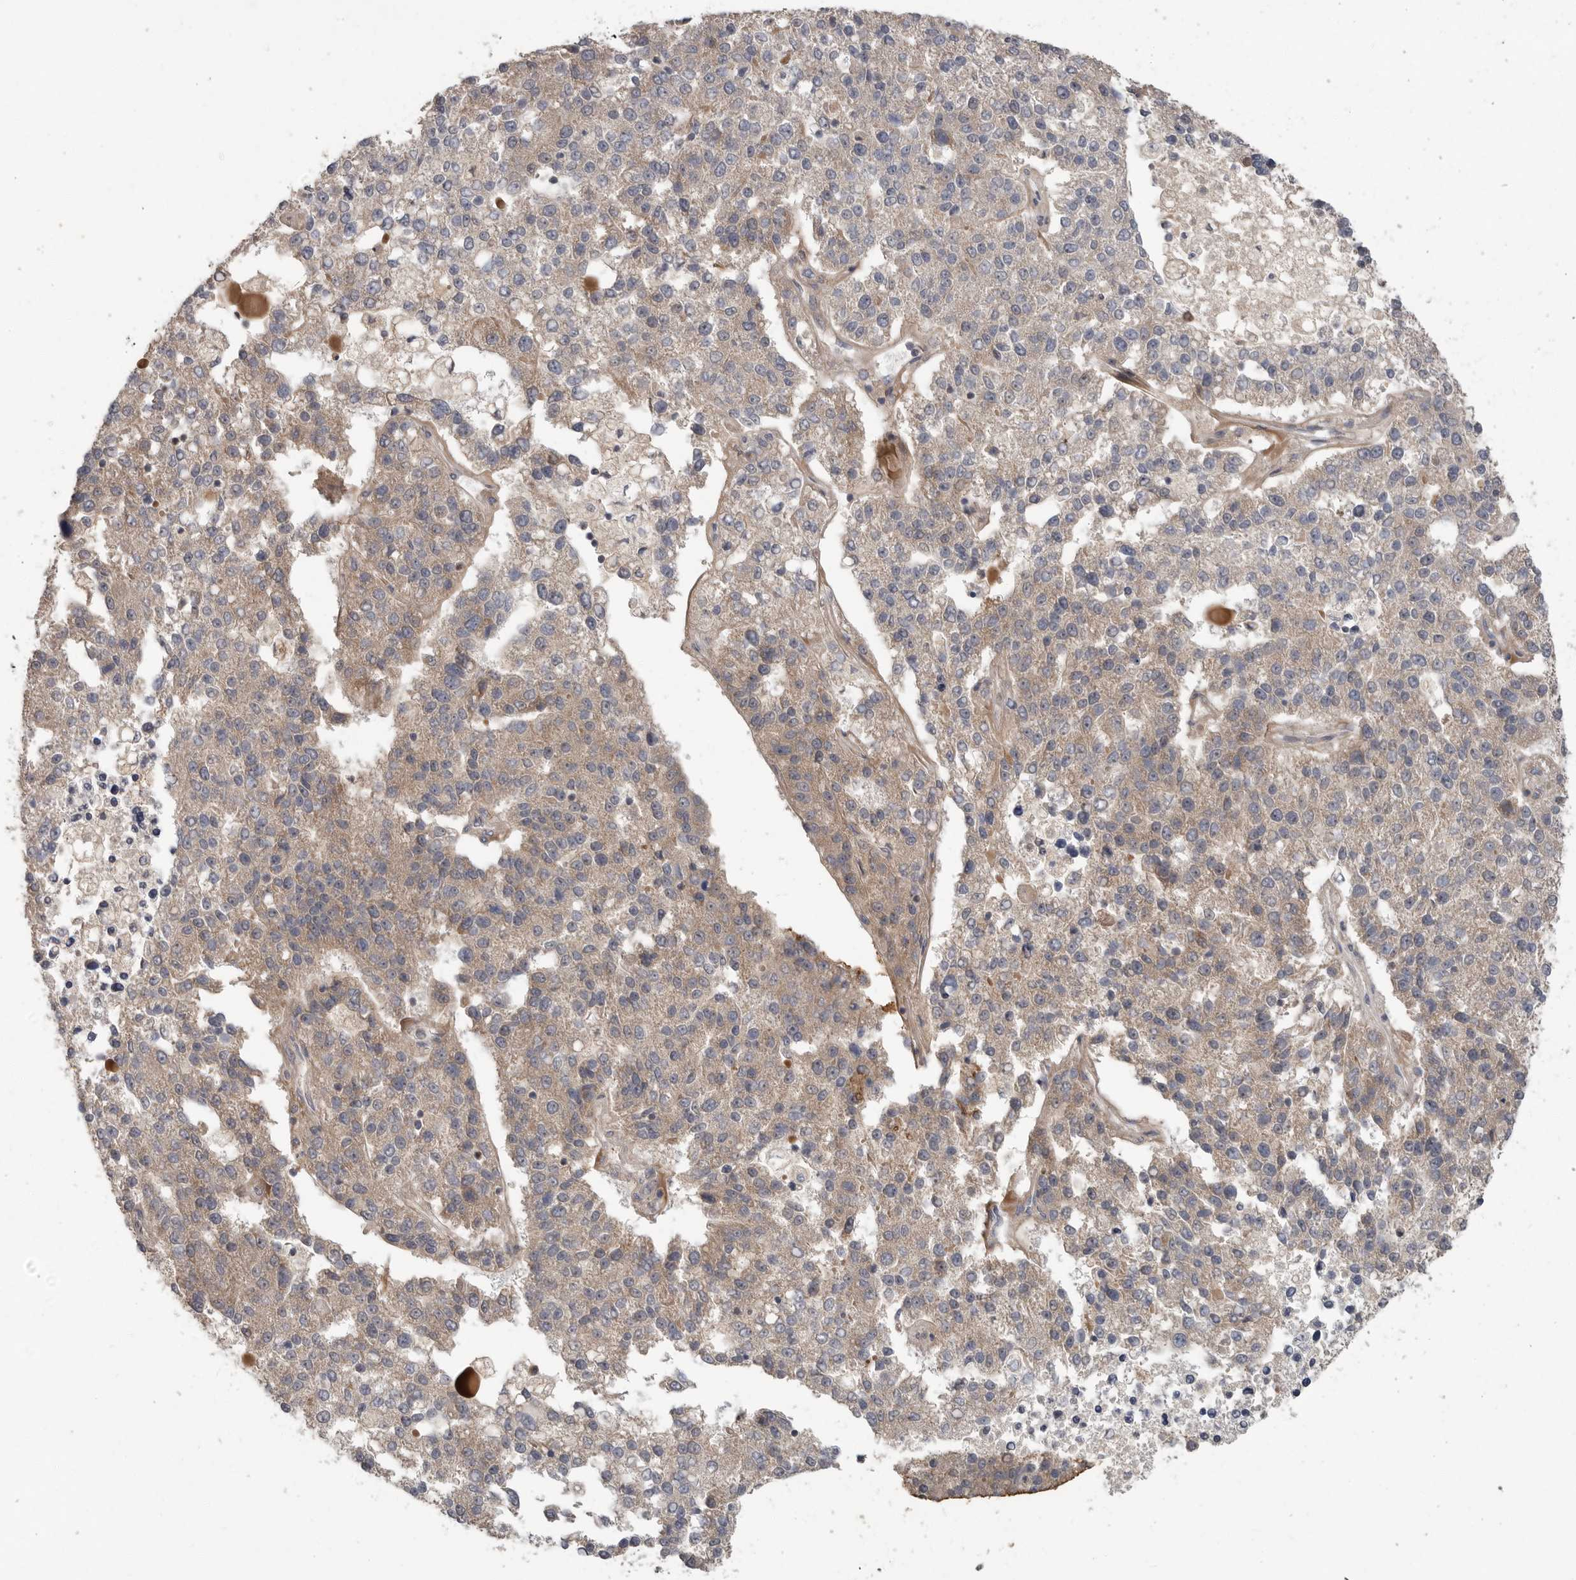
{"staining": {"intensity": "weak", "quantity": ">75%", "location": "cytoplasmic/membranous"}, "tissue": "pancreatic cancer", "cell_type": "Tumor cells", "image_type": "cancer", "snomed": [{"axis": "morphology", "description": "Adenocarcinoma, NOS"}, {"axis": "topography", "description": "Pancreas"}], "caption": "Brown immunohistochemical staining in pancreatic cancer shows weak cytoplasmic/membranous staining in approximately >75% of tumor cells.", "gene": "OSBPL9", "patient": {"sex": "female", "age": 61}}